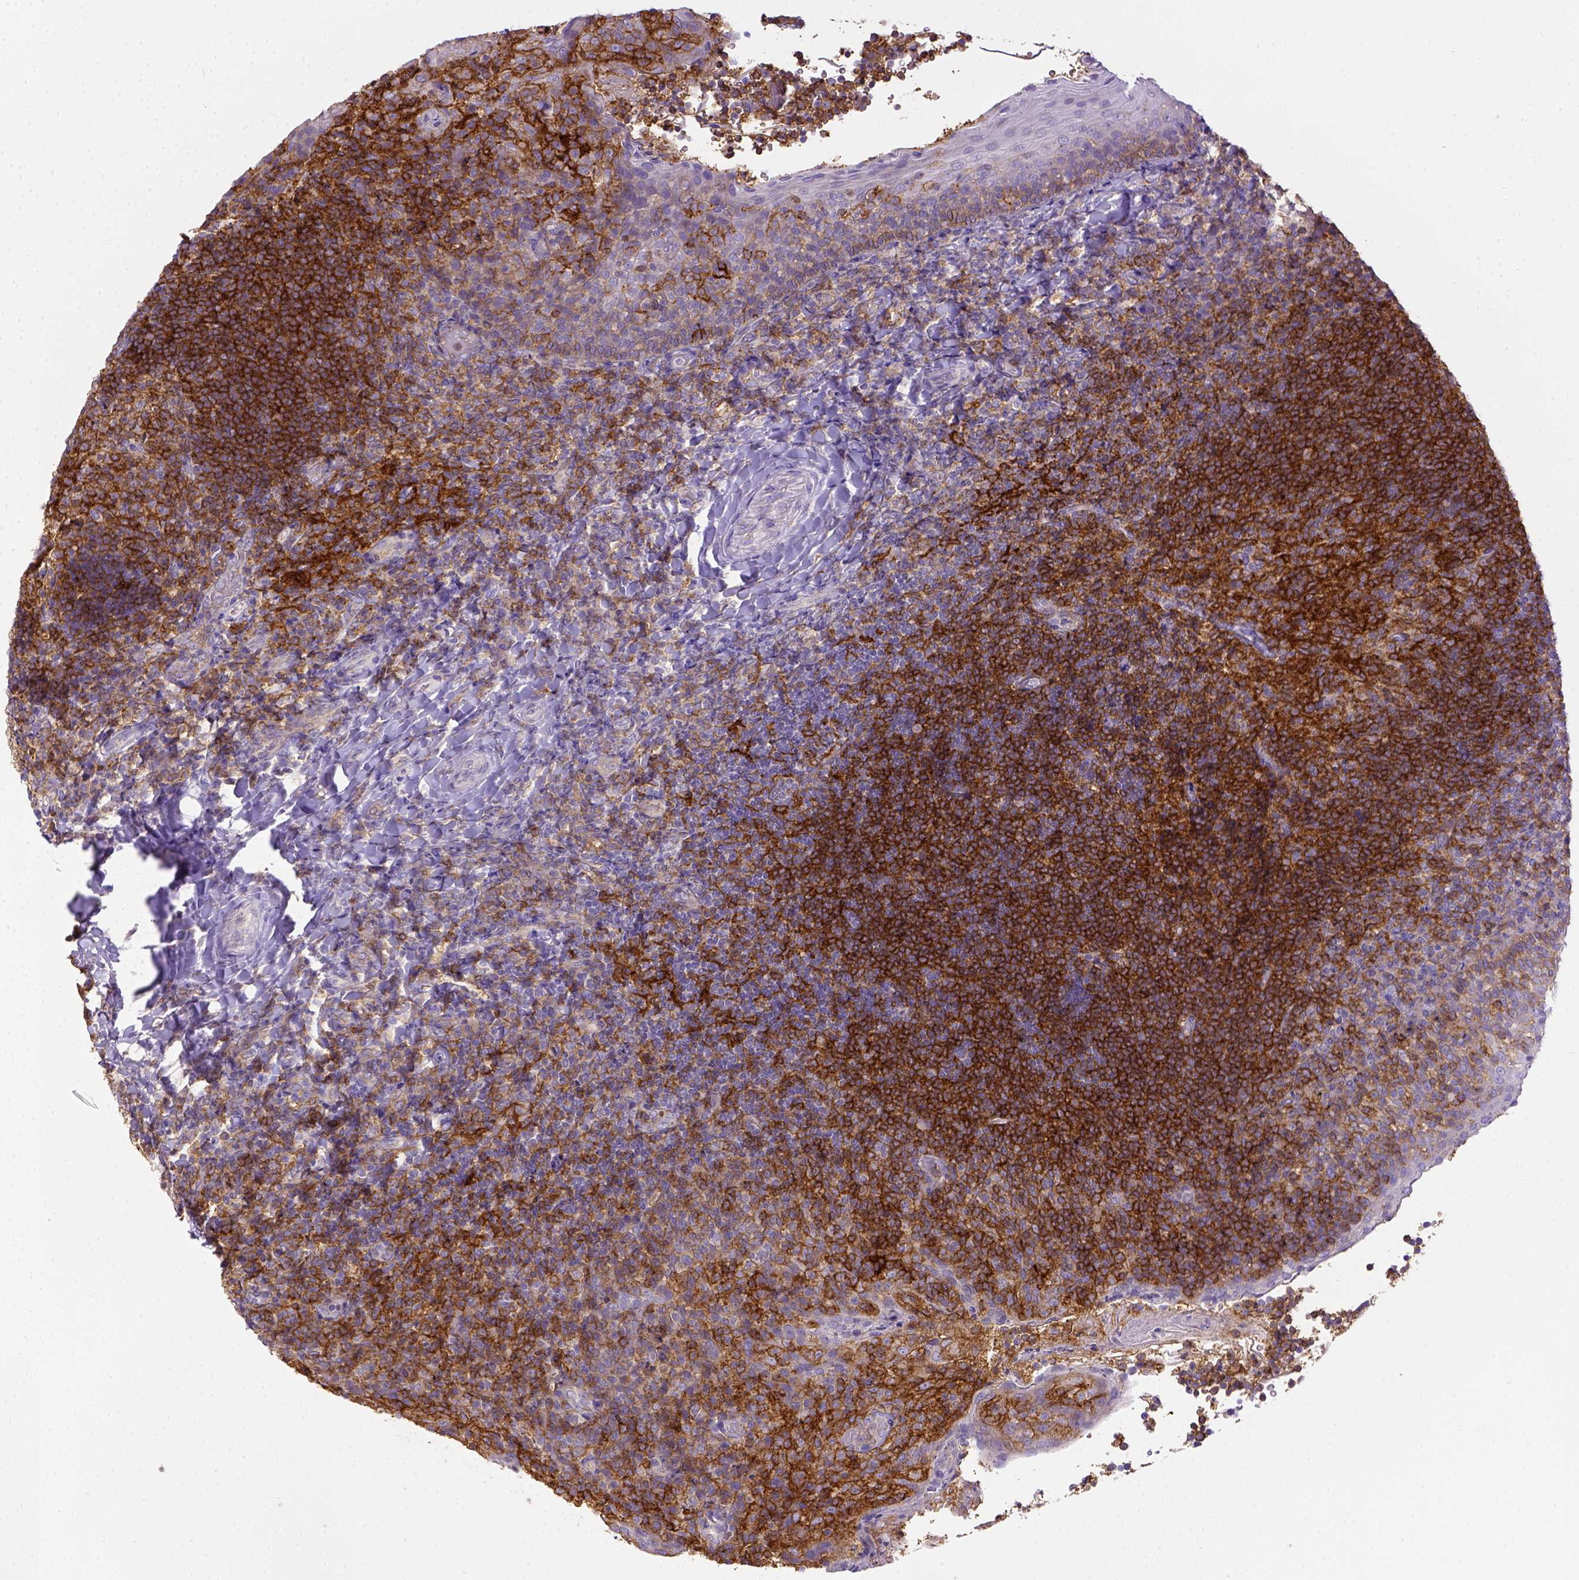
{"staining": {"intensity": "strong", "quantity": ">75%", "location": "cytoplasmic/membranous"}, "tissue": "tonsil", "cell_type": "Germinal center cells", "image_type": "normal", "snomed": [{"axis": "morphology", "description": "Normal tissue, NOS"}, {"axis": "topography", "description": "Tonsil"}], "caption": "Protein staining of unremarkable tonsil reveals strong cytoplasmic/membranous positivity in about >75% of germinal center cells.", "gene": "CD40", "patient": {"sex": "female", "age": 10}}